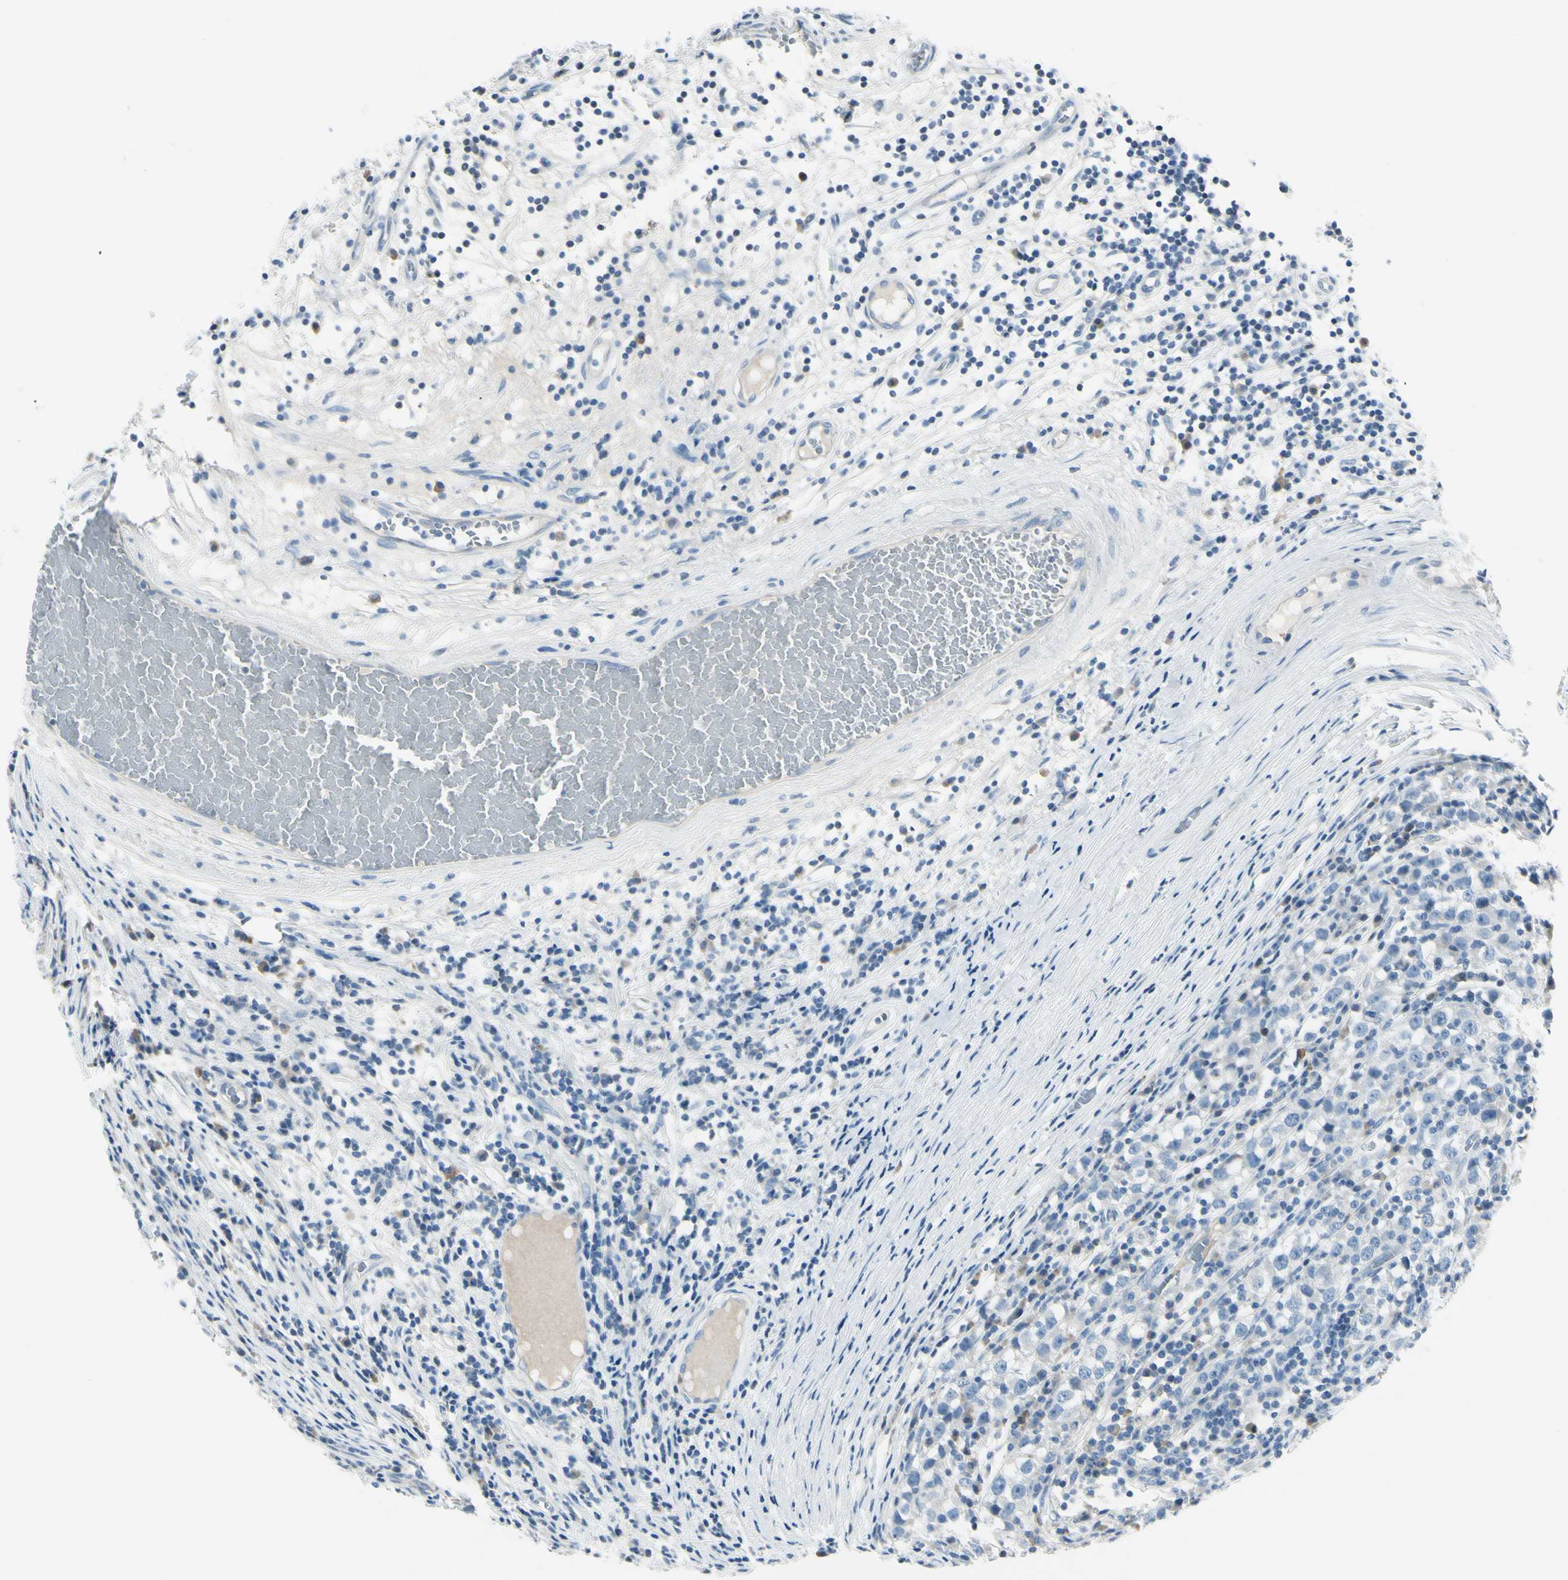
{"staining": {"intensity": "negative", "quantity": "none", "location": "none"}, "tissue": "testis cancer", "cell_type": "Tumor cells", "image_type": "cancer", "snomed": [{"axis": "morphology", "description": "Seminoma, NOS"}, {"axis": "topography", "description": "Testis"}], "caption": "Immunohistochemistry (IHC) of testis seminoma shows no expression in tumor cells.", "gene": "DLG4", "patient": {"sex": "male", "age": 65}}